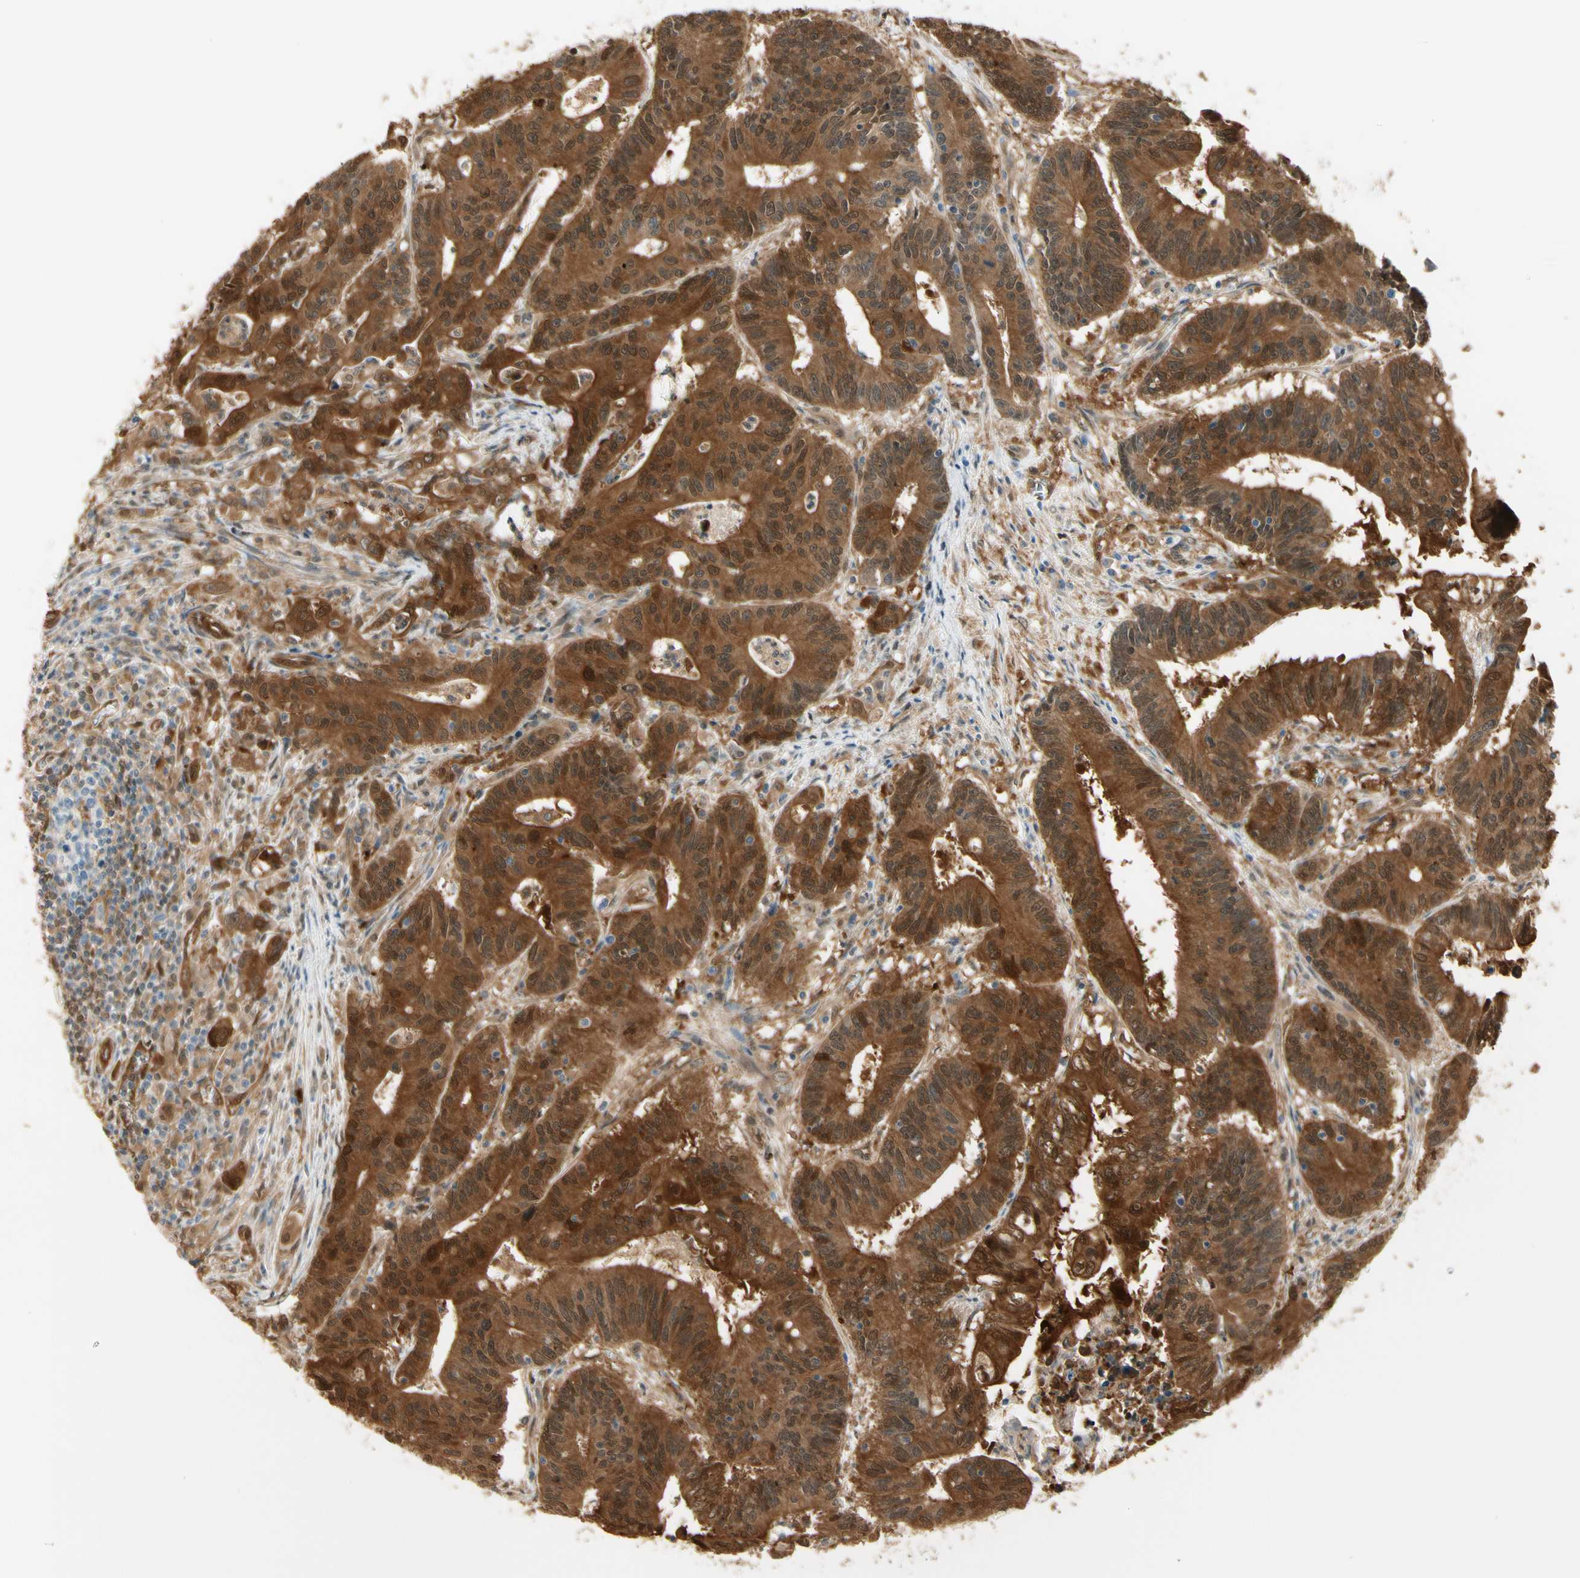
{"staining": {"intensity": "strong", "quantity": ">75%", "location": "cytoplasmic/membranous,nuclear"}, "tissue": "colorectal cancer", "cell_type": "Tumor cells", "image_type": "cancer", "snomed": [{"axis": "morphology", "description": "Adenocarcinoma, NOS"}, {"axis": "topography", "description": "Colon"}], "caption": "Protein expression analysis of human colorectal adenocarcinoma reveals strong cytoplasmic/membranous and nuclear expression in about >75% of tumor cells.", "gene": "SERPINB6", "patient": {"sex": "male", "age": 45}}